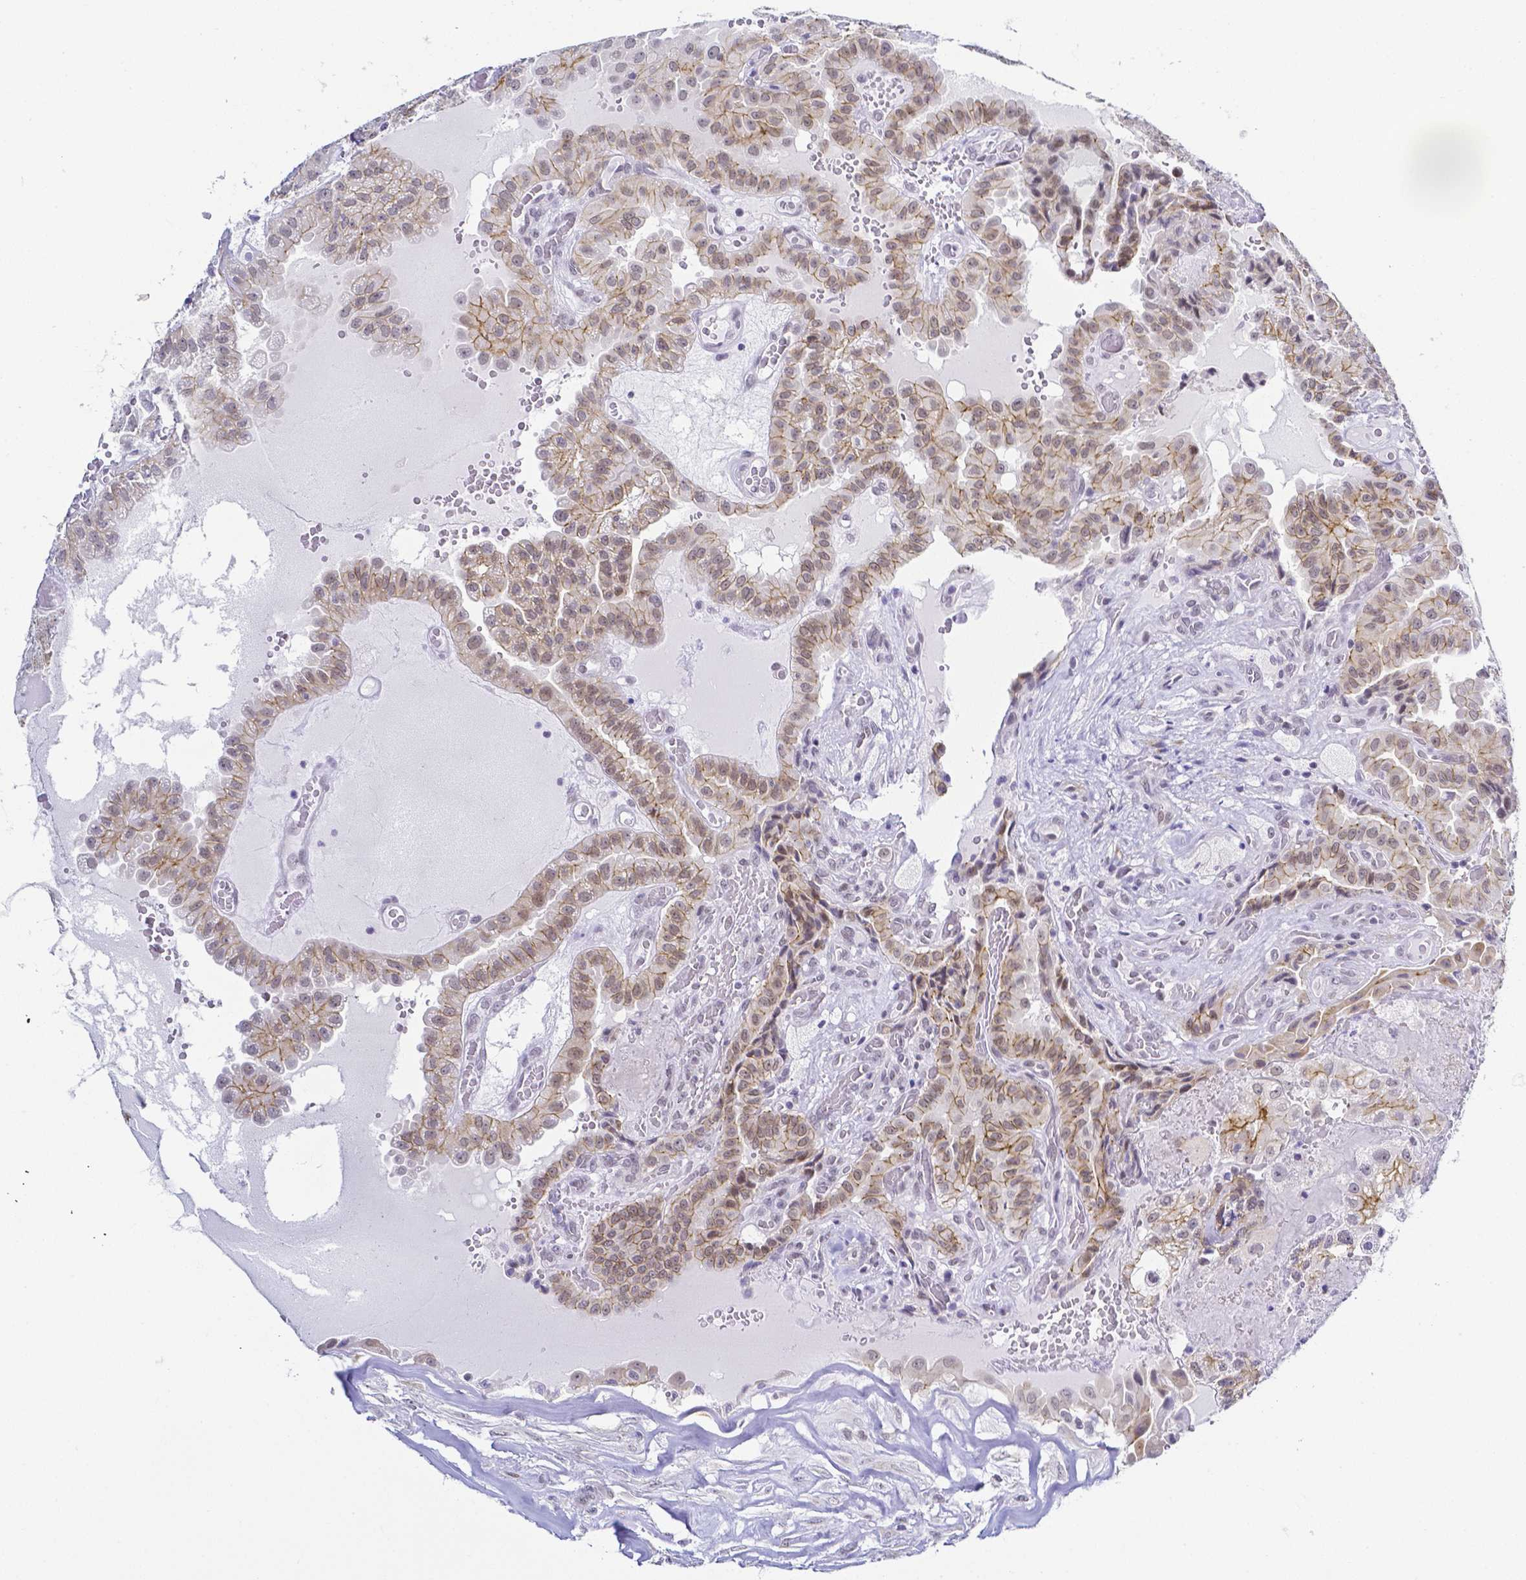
{"staining": {"intensity": "moderate", "quantity": "25%-75%", "location": "cytoplasmic/membranous,nuclear"}, "tissue": "thyroid cancer", "cell_type": "Tumor cells", "image_type": "cancer", "snomed": [{"axis": "morphology", "description": "Papillary adenocarcinoma, NOS"}, {"axis": "morphology", "description": "Papillary adenoma metastatic"}, {"axis": "topography", "description": "Thyroid gland"}], "caption": "This histopathology image demonstrates thyroid cancer stained with immunohistochemistry to label a protein in brown. The cytoplasmic/membranous and nuclear of tumor cells show moderate positivity for the protein. Nuclei are counter-stained blue.", "gene": "FAM83G", "patient": {"sex": "male", "age": 87}}